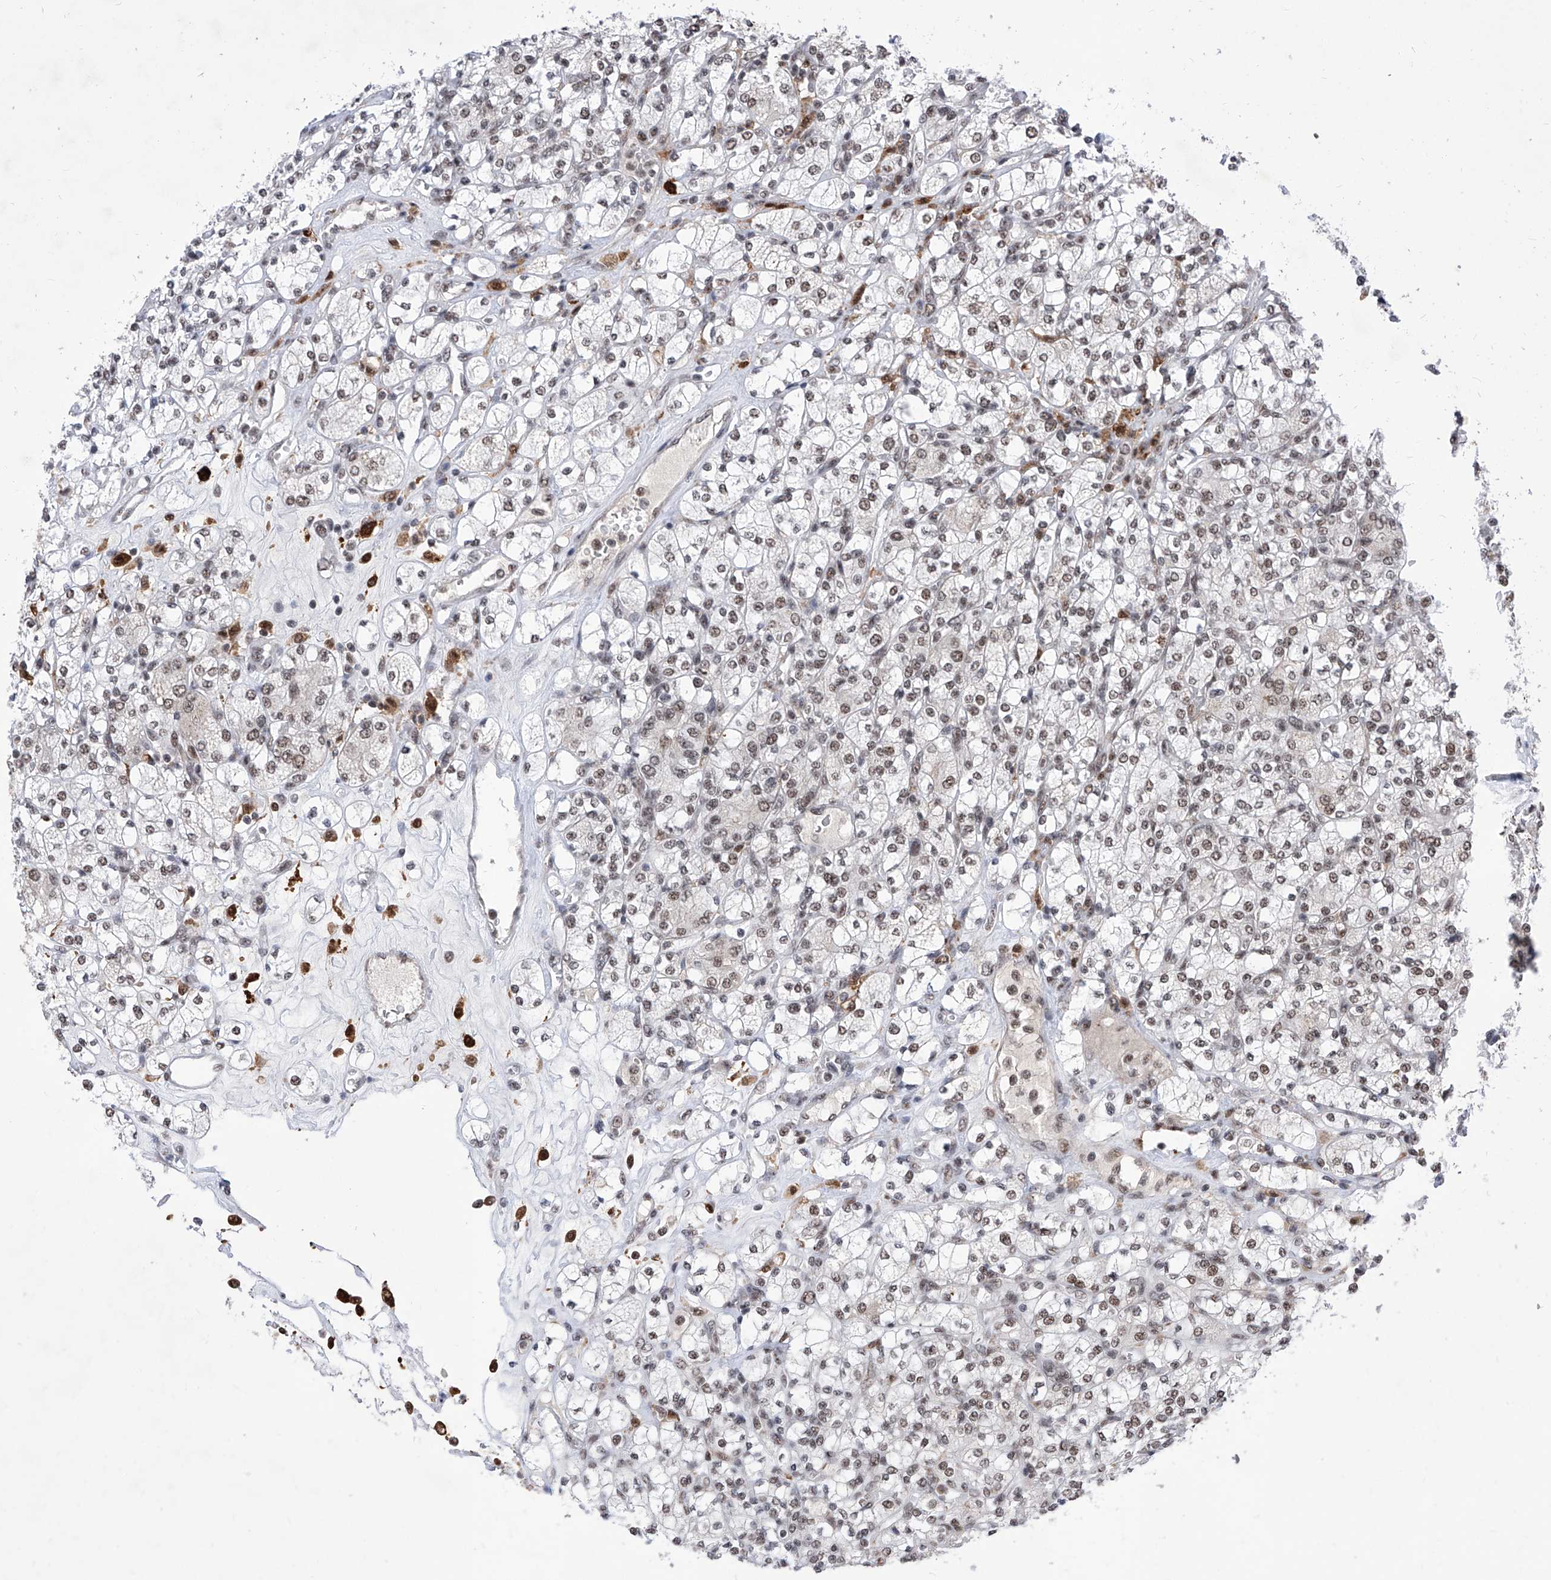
{"staining": {"intensity": "weak", "quantity": ">75%", "location": "nuclear"}, "tissue": "renal cancer", "cell_type": "Tumor cells", "image_type": "cancer", "snomed": [{"axis": "morphology", "description": "Adenocarcinoma, NOS"}, {"axis": "topography", "description": "Kidney"}], "caption": "Weak nuclear expression for a protein is seen in approximately >75% of tumor cells of renal cancer using immunohistochemistry (IHC).", "gene": "PHF5A", "patient": {"sex": "male", "age": 77}}